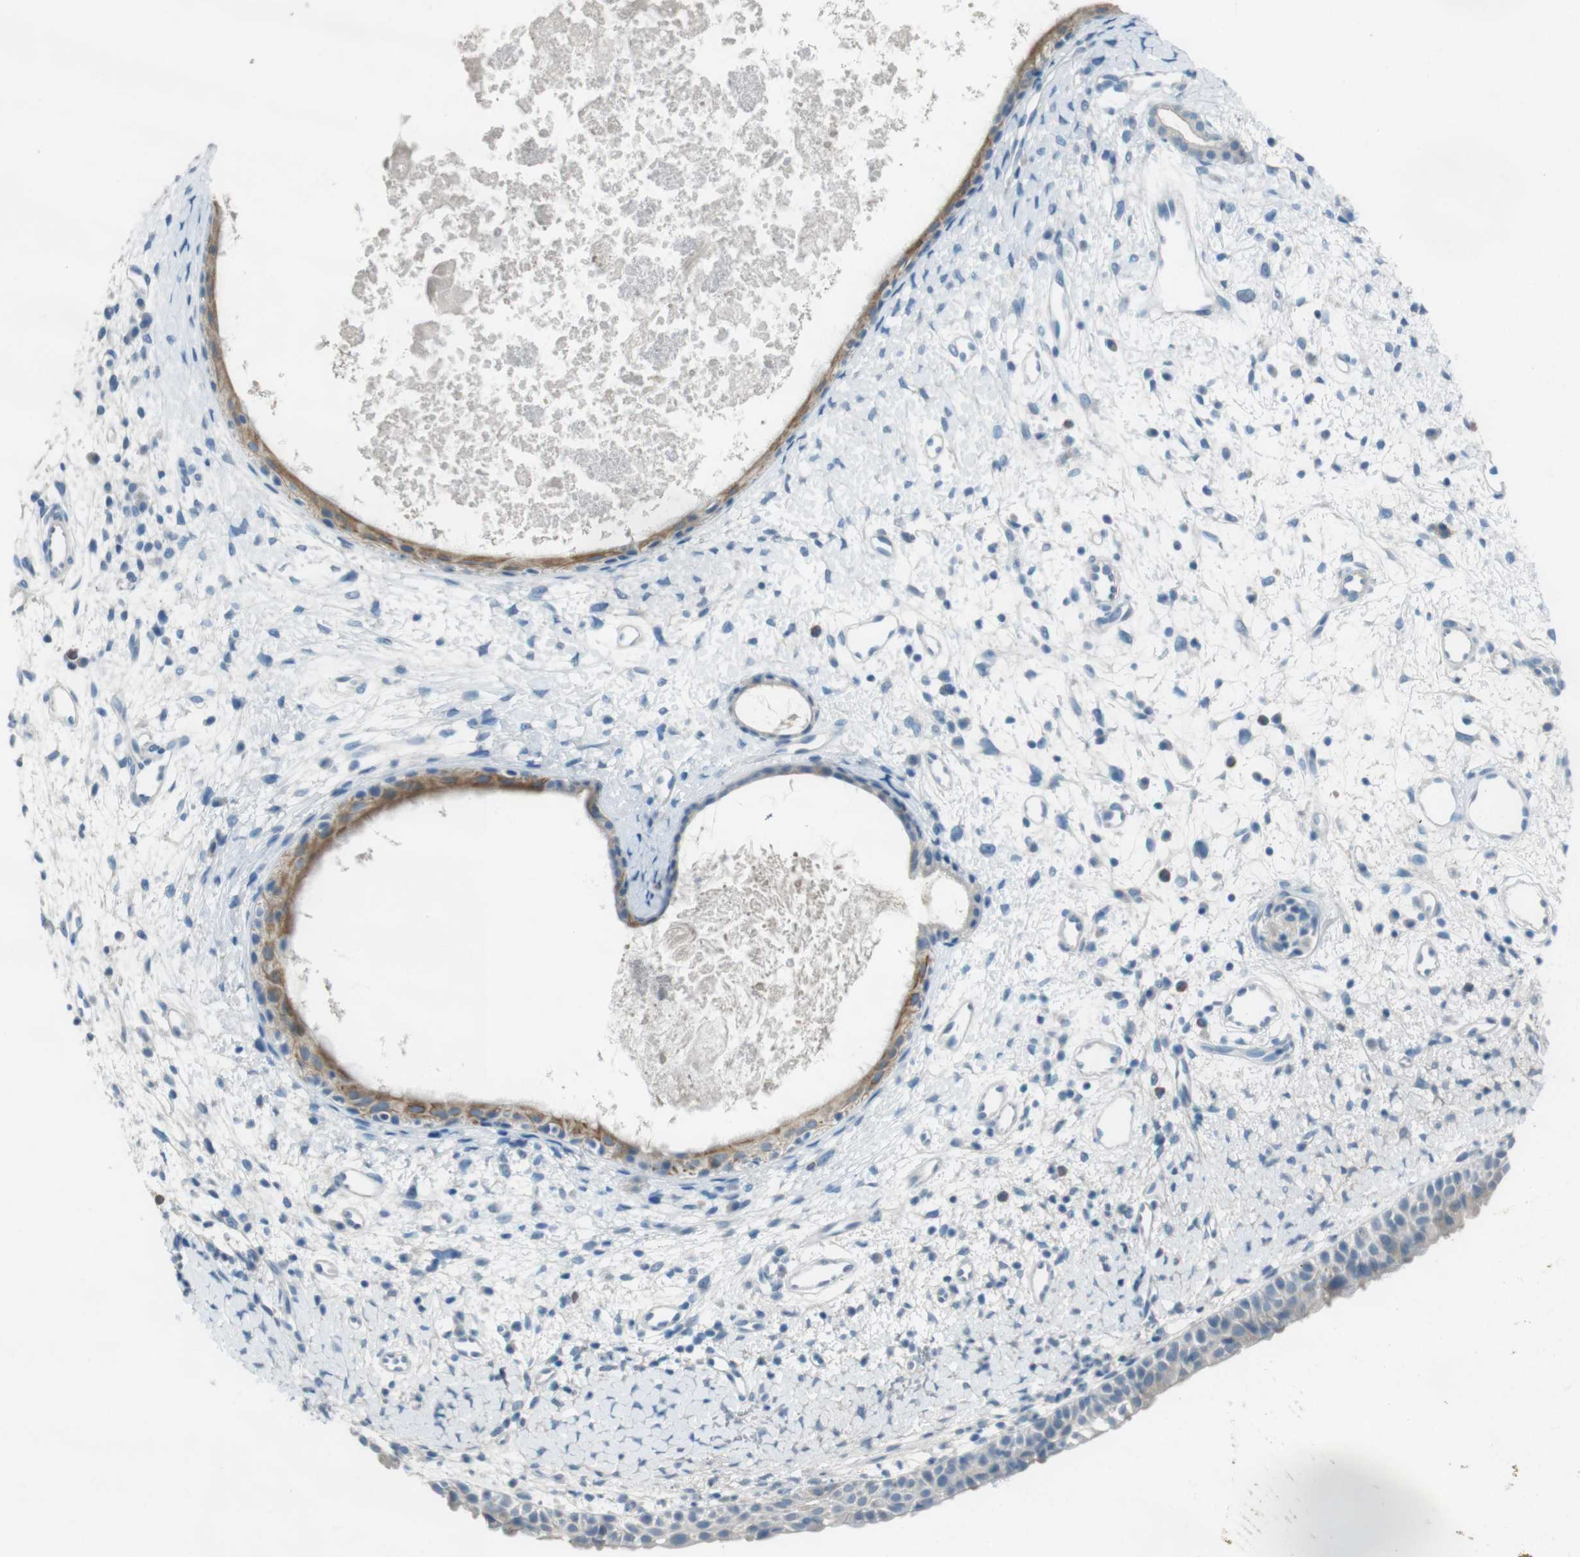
{"staining": {"intensity": "weak", "quantity": "<25%", "location": "cytoplasmic/membranous"}, "tissue": "nasopharynx", "cell_type": "Respiratory epithelial cells", "image_type": "normal", "snomed": [{"axis": "morphology", "description": "Normal tissue, NOS"}, {"axis": "topography", "description": "Nasopharynx"}], "caption": "Respiratory epithelial cells show no significant staining in normal nasopharynx.", "gene": "ENTPD7", "patient": {"sex": "male", "age": 22}}